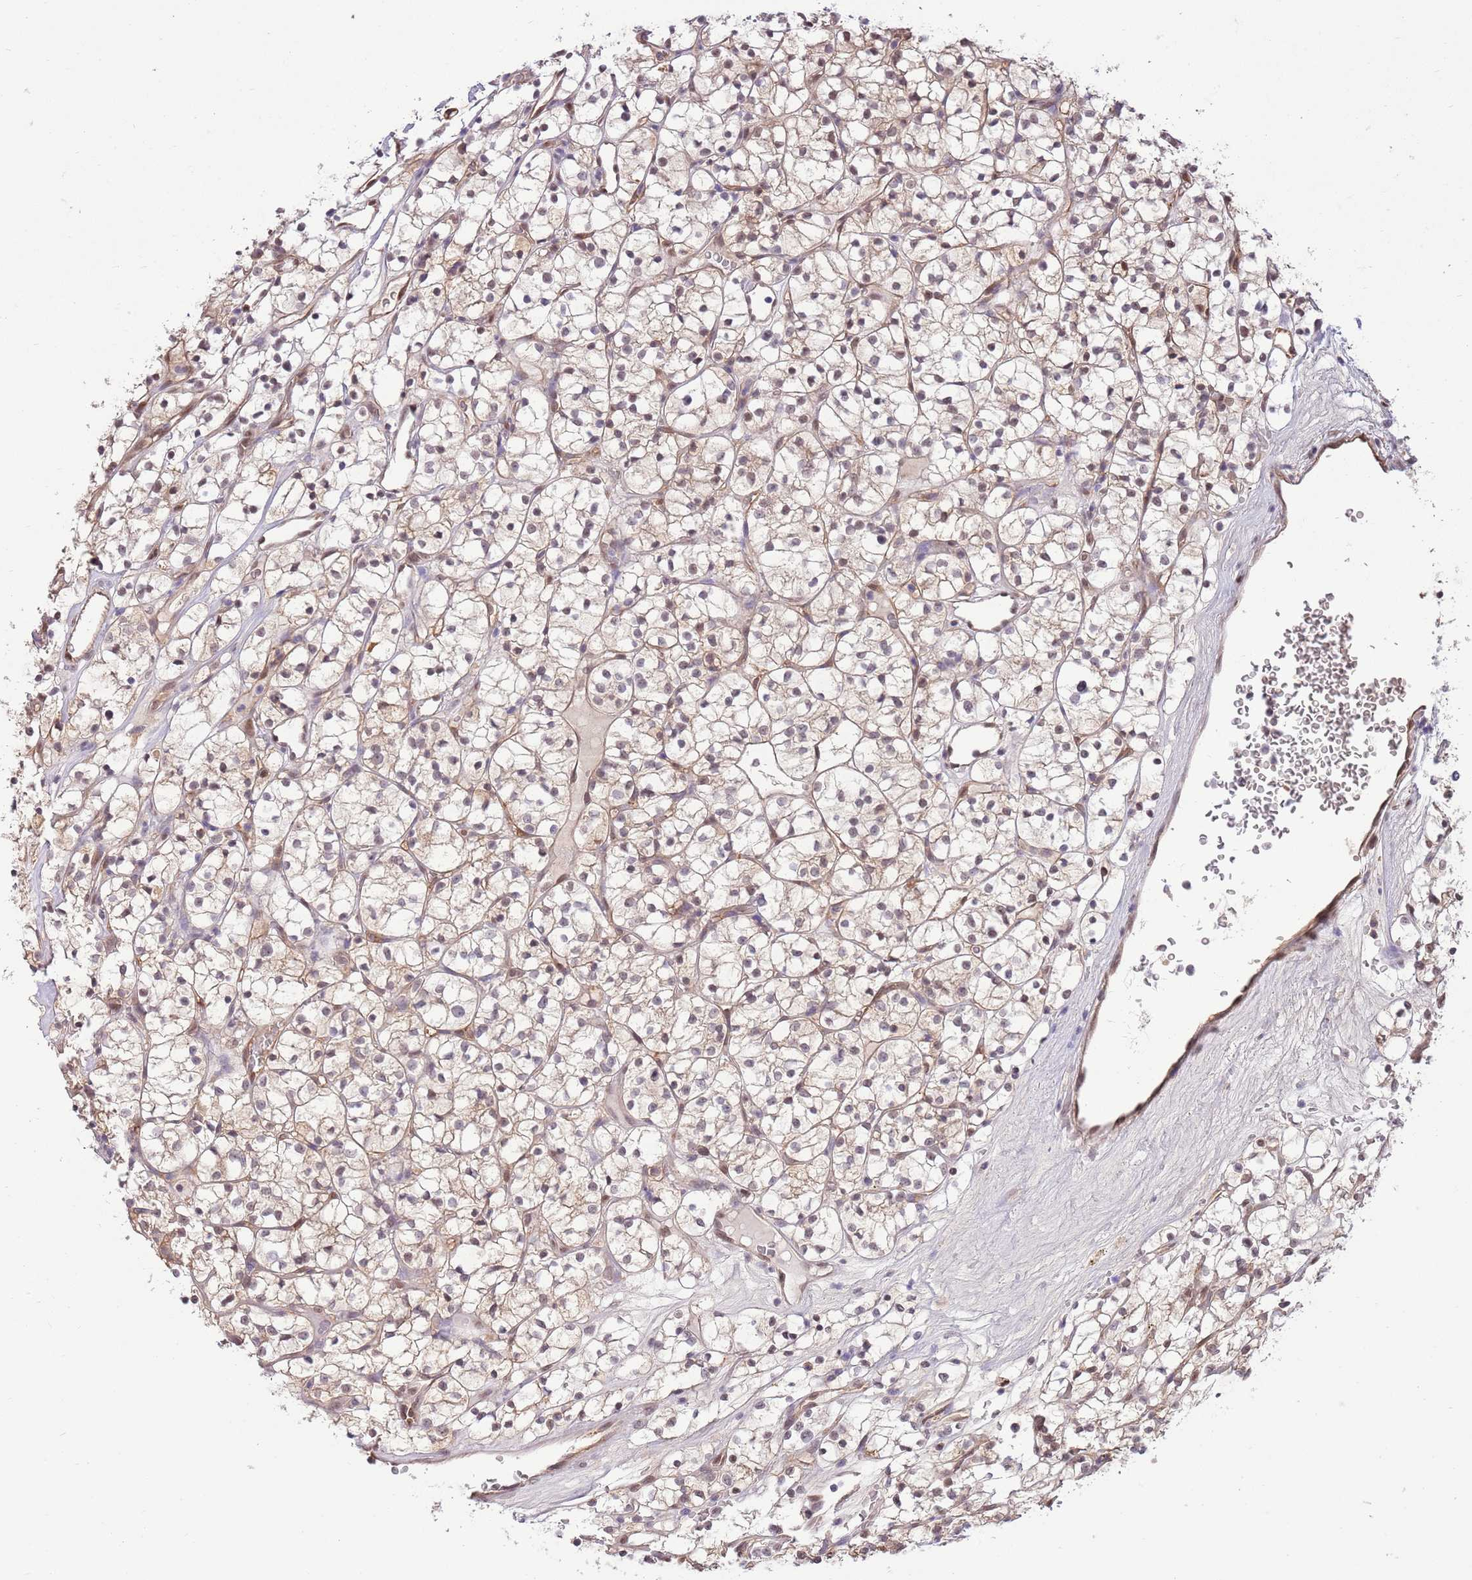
{"staining": {"intensity": "weak", "quantity": "25%-75%", "location": "cytoplasmic/membranous,nuclear"}, "tissue": "renal cancer", "cell_type": "Tumor cells", "image_type": "cancer", "snomed": [{"axis": "morphology", "description": "Adenocarcinoma, NOS"}, {"axis": "topography", "description": "Kidney"}], "caption": "IHC image of human renal cancer stained for a protein (brown), which reveals low levels of weak cytoplasmic/membranous and nuclear positivity in about 25%-75% of tumor cells.", "gene": "NSFL1C", "patient": {"sex": "female", "age": 64}}